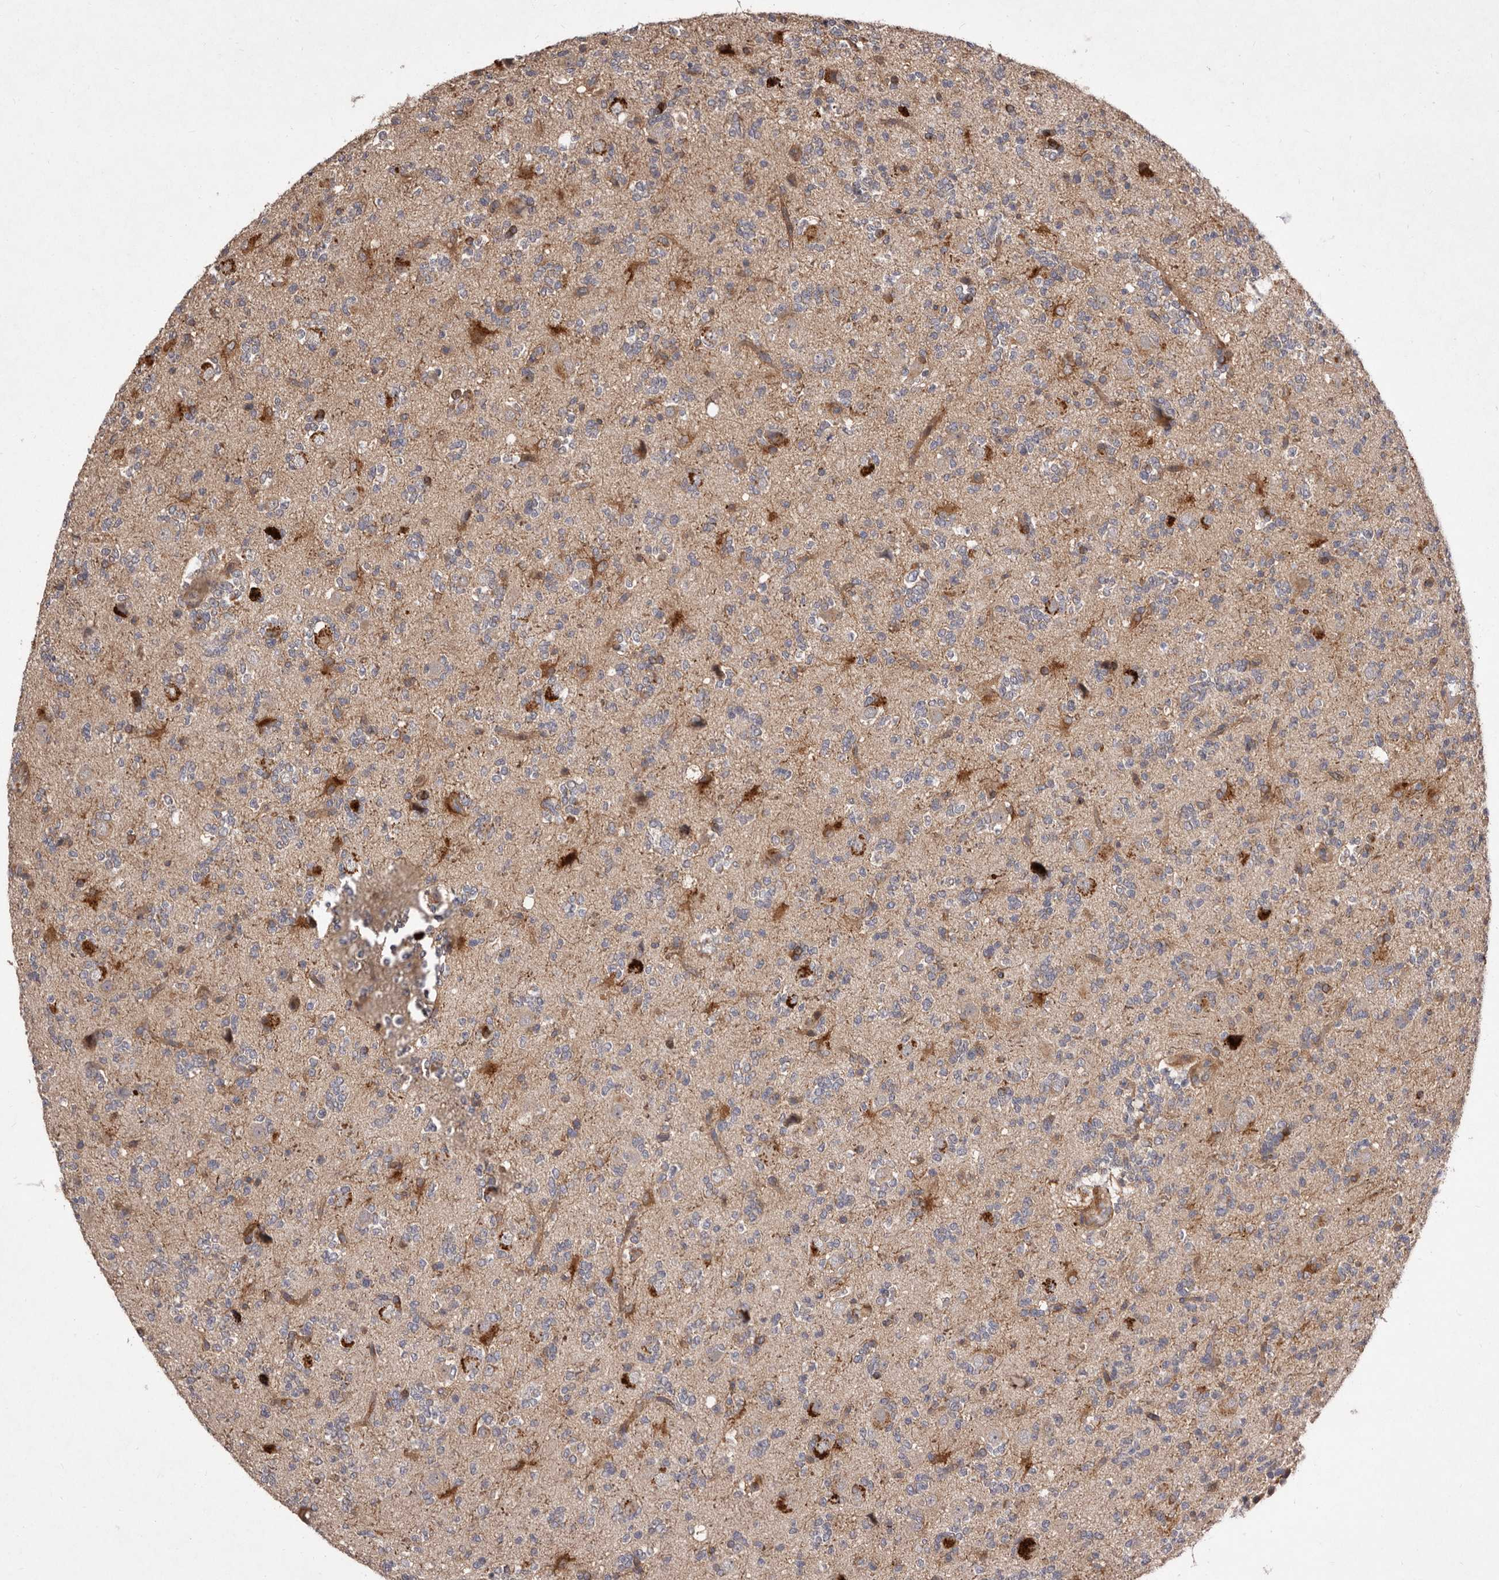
{"staining": {"intensity": "weak", "quantity": "25%-75%", "location": "cytoplasmic/membranous"}, "tissue": "glioma", "cell_type": "Tumor cells", "image_type": "cancer", "snomed": [{"axis": "morphology", "description": "Glioma, malignant, High grade"}, {"axis": "topography", "description": "Brain"}], "caption": "Immunohistochemical staining of high-grade glioma (malignant) shows low levels of weak cytoplasmic/membranous expression in about 25%-75% of tumor cells.", "gene": "FLAD1", "patient": {"sex": "female", "age": 62}}